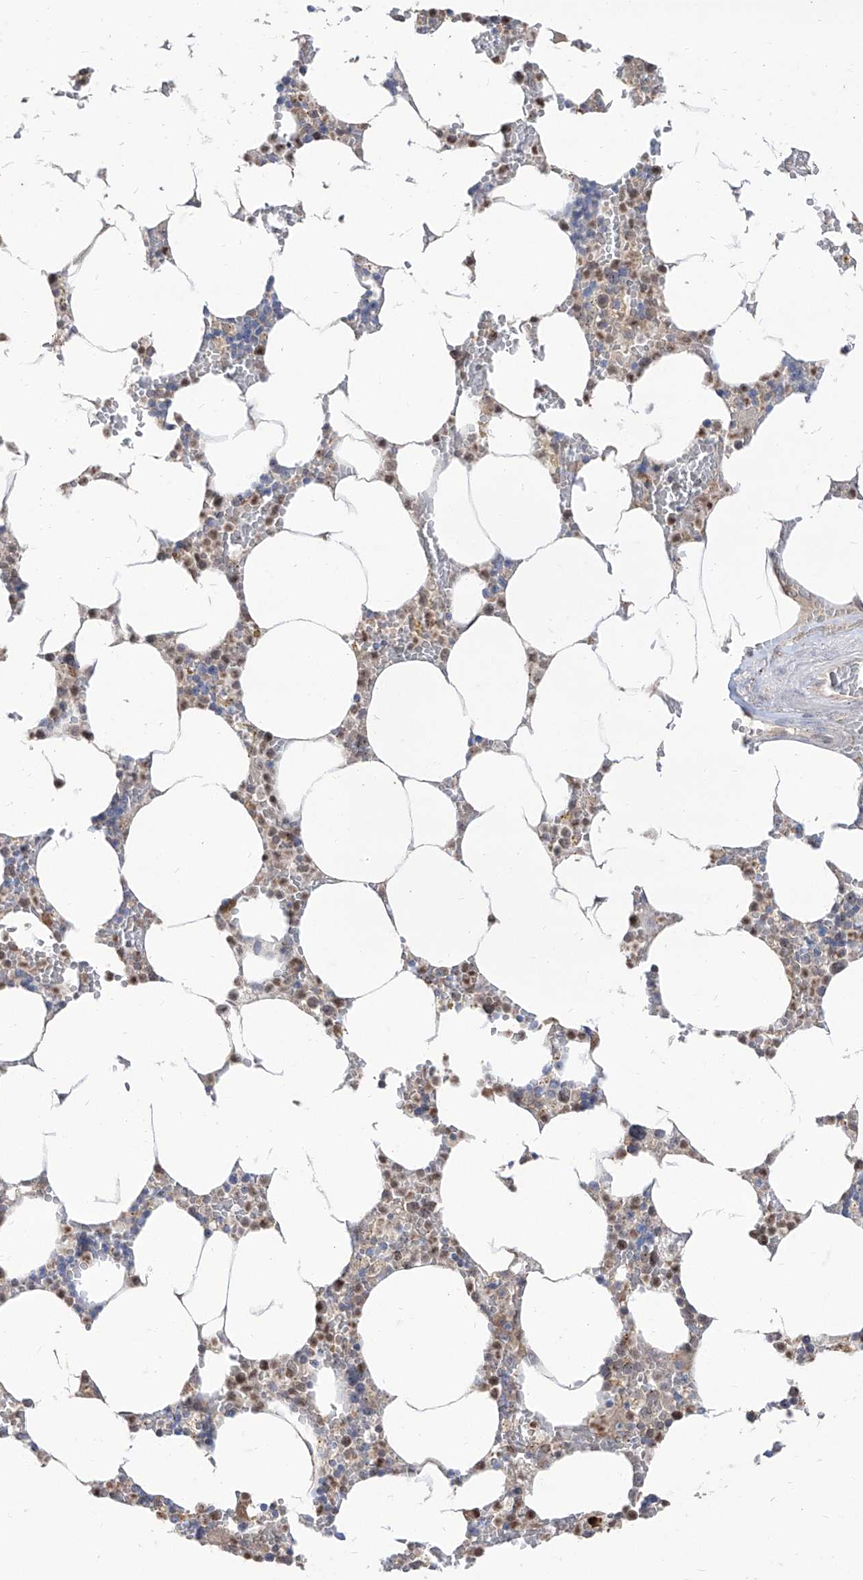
{"staining": {"intensity": "weak", "quantity": "25%-75%", "location": "nuclear"}, "tissue": "bone marrow", "cell_type": "Hematopoietic cells", "image_type": "normal", "snomed": [{"axis": "morphology", "description": "Normal tissue, NOS"}, {"axis": "topography", "description": "Bone marrow"}], "caption": "Immunohistochemistry image of normal bone marrow: human bone marrow stained using immunohistochemistry demonstrates low levels of weak protein expression localized specifically in the nuclear of hematopoietic cells, appearing as a nuclear brown color.", "gene": "BROX", "patient": {"sex": "male", "age": 70}}